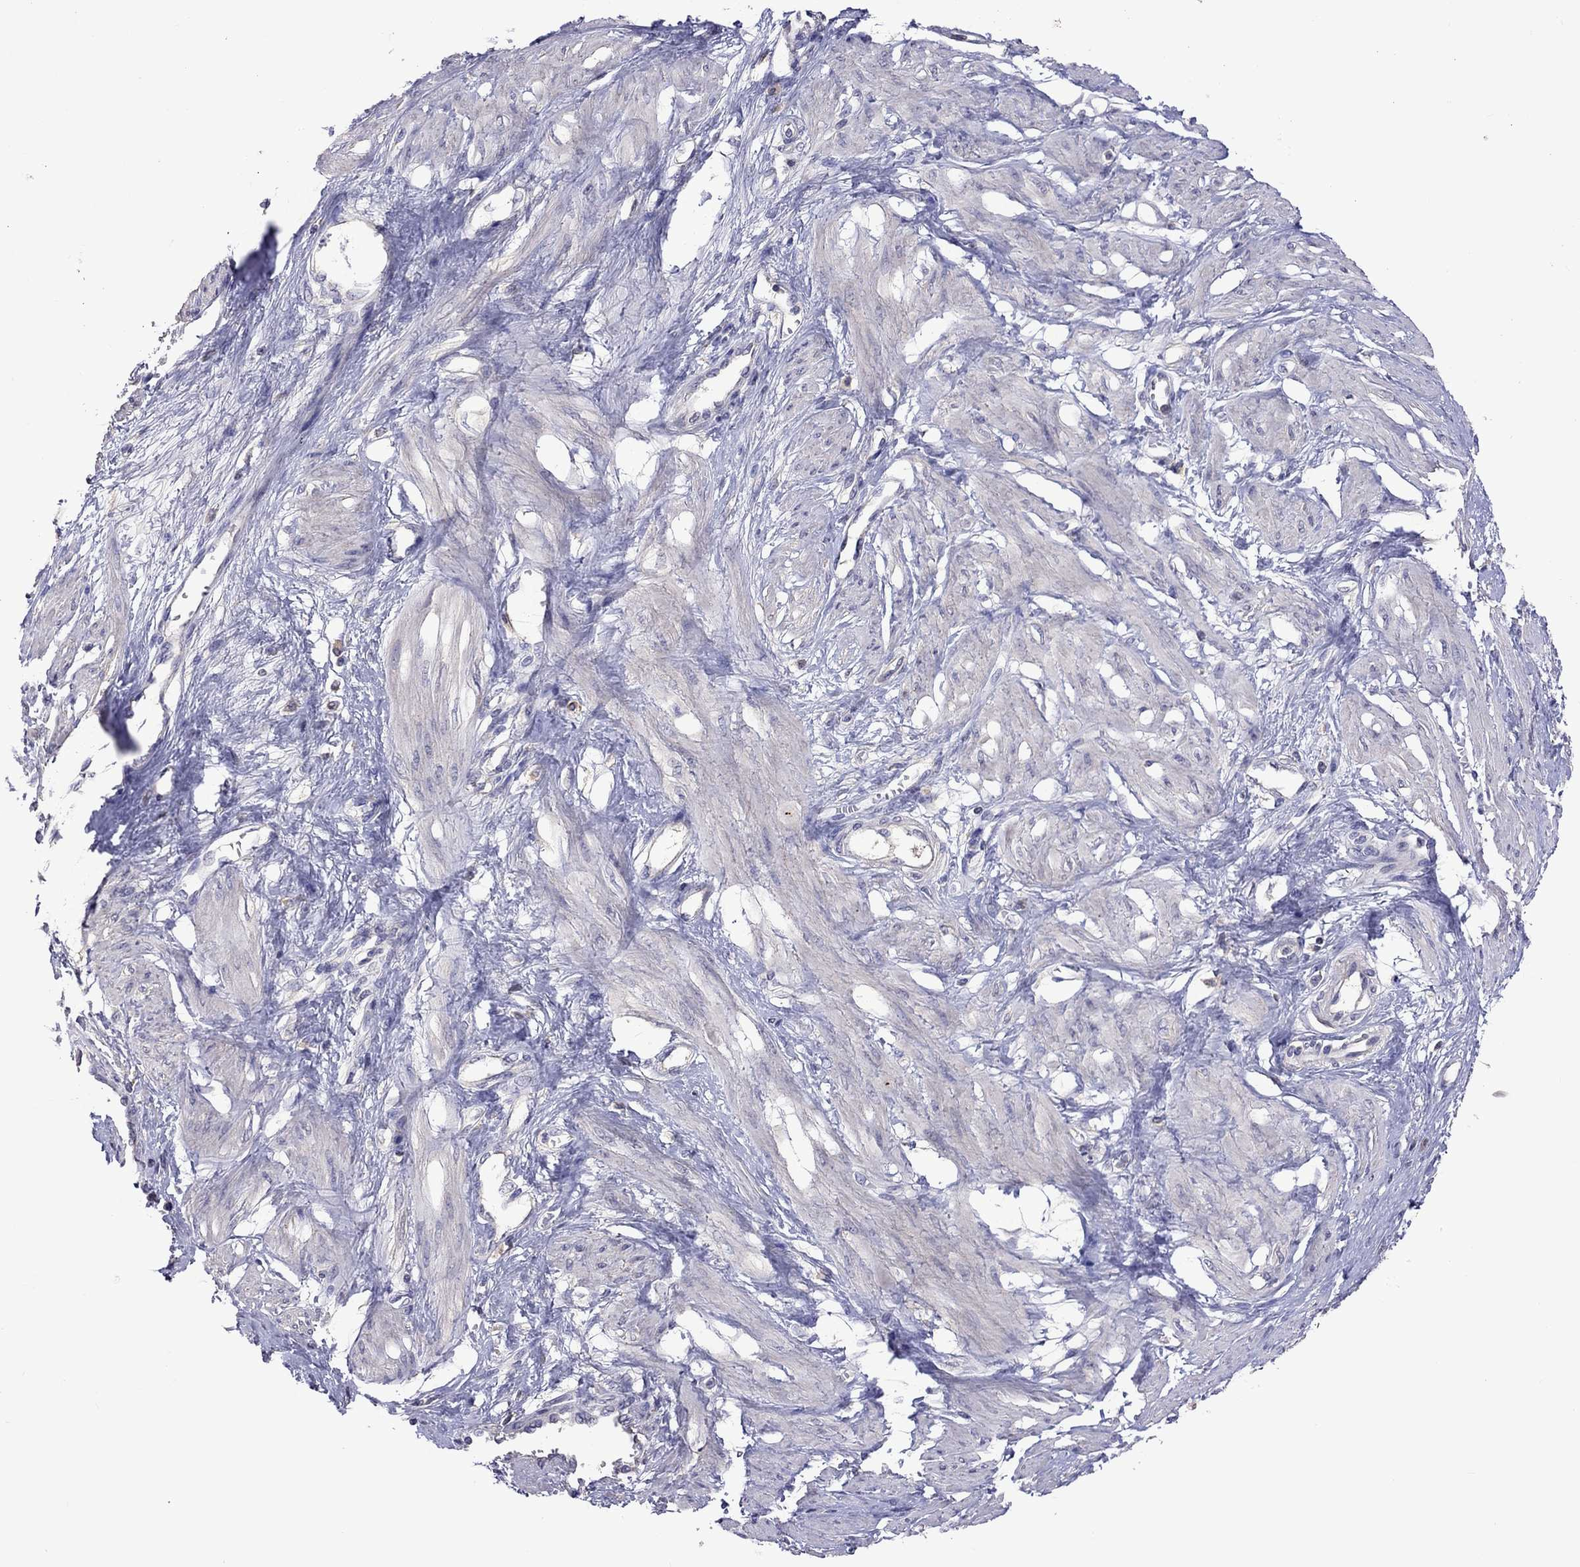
{"staining": {"intensity": "negative", "quantity": "none", "location": "none"}, "tissue": "smooth muscle", "cell_type": "Smooth muscle cells", "image_type": "normal", "snomed": [{"axis": "morphology", "description": "Normal tissue, NOS"}, {"axis": "topography", "description": "Smooth muscle"}, {"axis": "topography", "description": "Uterus"}], "caption": "Image shows no protein positivity in smooth muscle cells of benign smooth muscle. (DAB (3,3'-diaminobenzidine) IHC visualized using brightfield microscopy, high magnification).", "gene": "RTP5", "patient": {"sex": "female", "age": 39}}